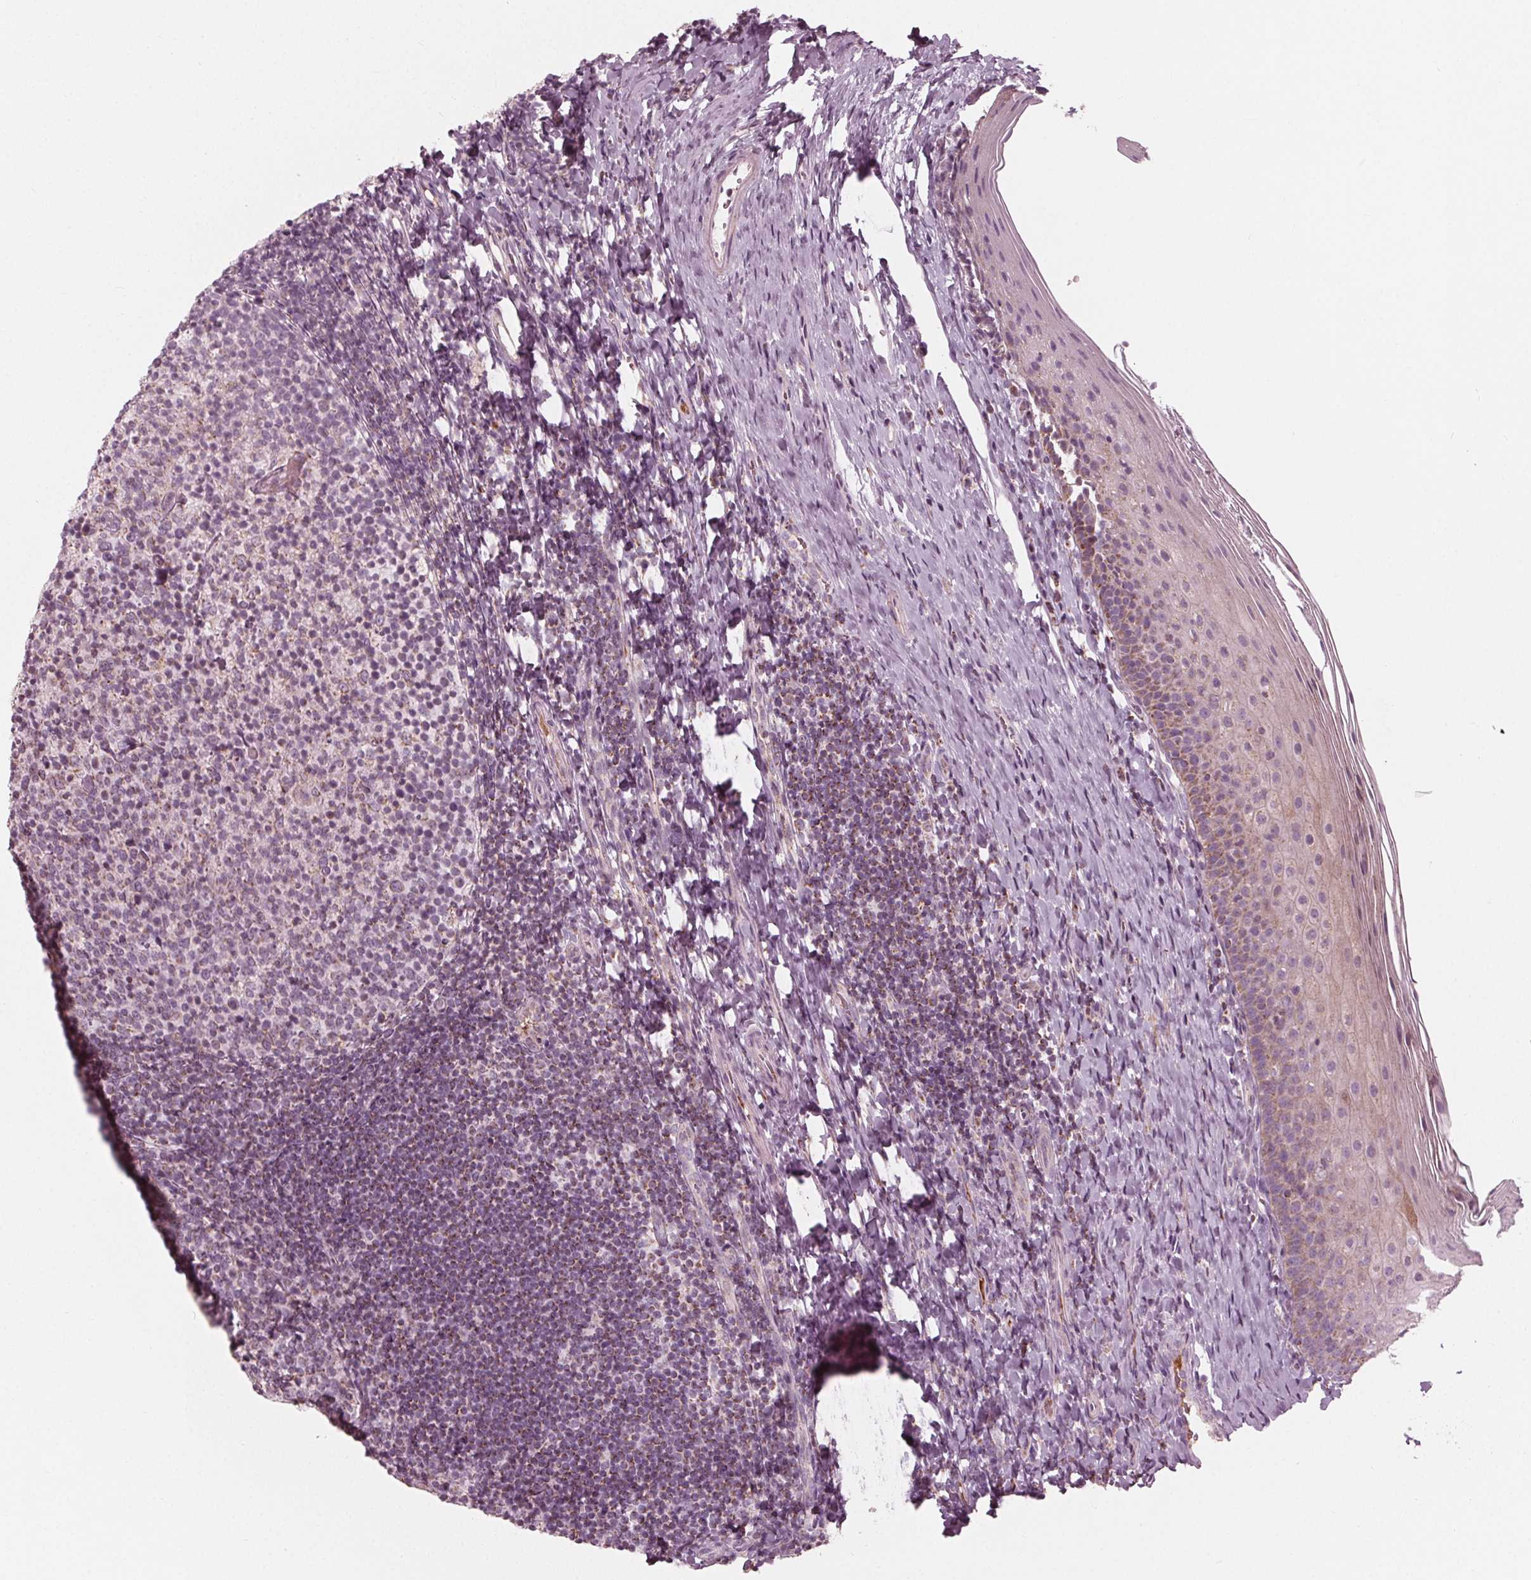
{"staining": {"intensity": "weak", "quantity": "<25%", "location": "cytoplasmic/membranous"}, "tissue": "tonsil", "cell_type": "Germinal center cells", "image_type": "normal", "snomed": [{"axis": "morphology", "description": "Normal tissue, NOS"}, {"axis": "topography", "description": "Tonsil"}], "caption": "Photomicrograph shows no significant protein positivity in germinal center cells of benign tonsil.", "gene": "CLN6", "patient": {"sex": "female", "age": 10}}